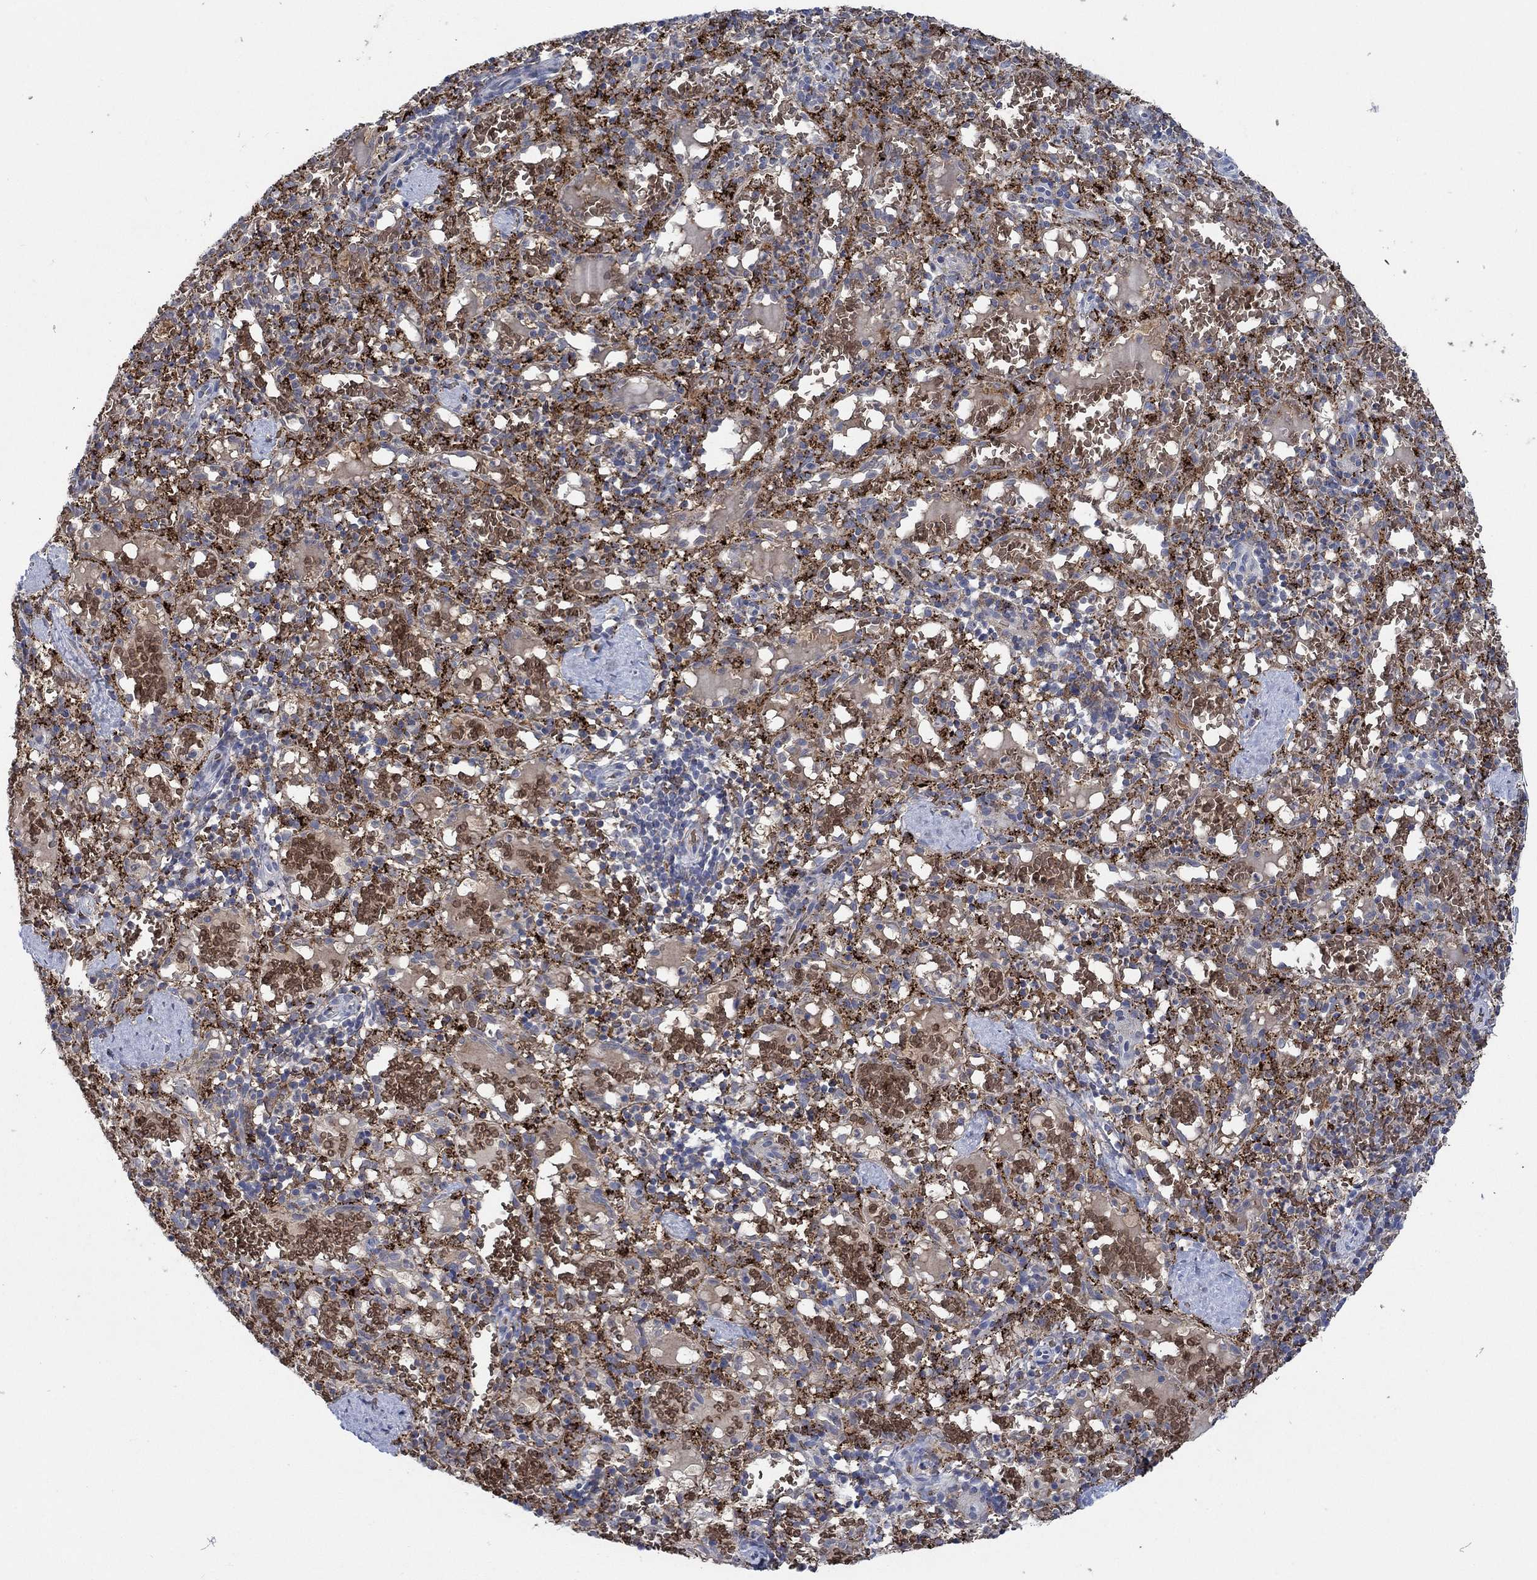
{"staining": {"intensity": "negative", "quantity": "none", "location": "none"}, "tissue": "spleen", "cell_type": "Cells in red pulp", "image_type": "normal", "snomed": [{"axis": "morphology", "description": "Normal tissue, NOS"}, {"axis": "topography", "description": "Spleen"}], "caption": "Immunohistochemistry (IHC) of normal spleen shows no positivity in cells in red pulp.", "gene": "MPP1", "patient": {"sex": "male", "age": 11}}